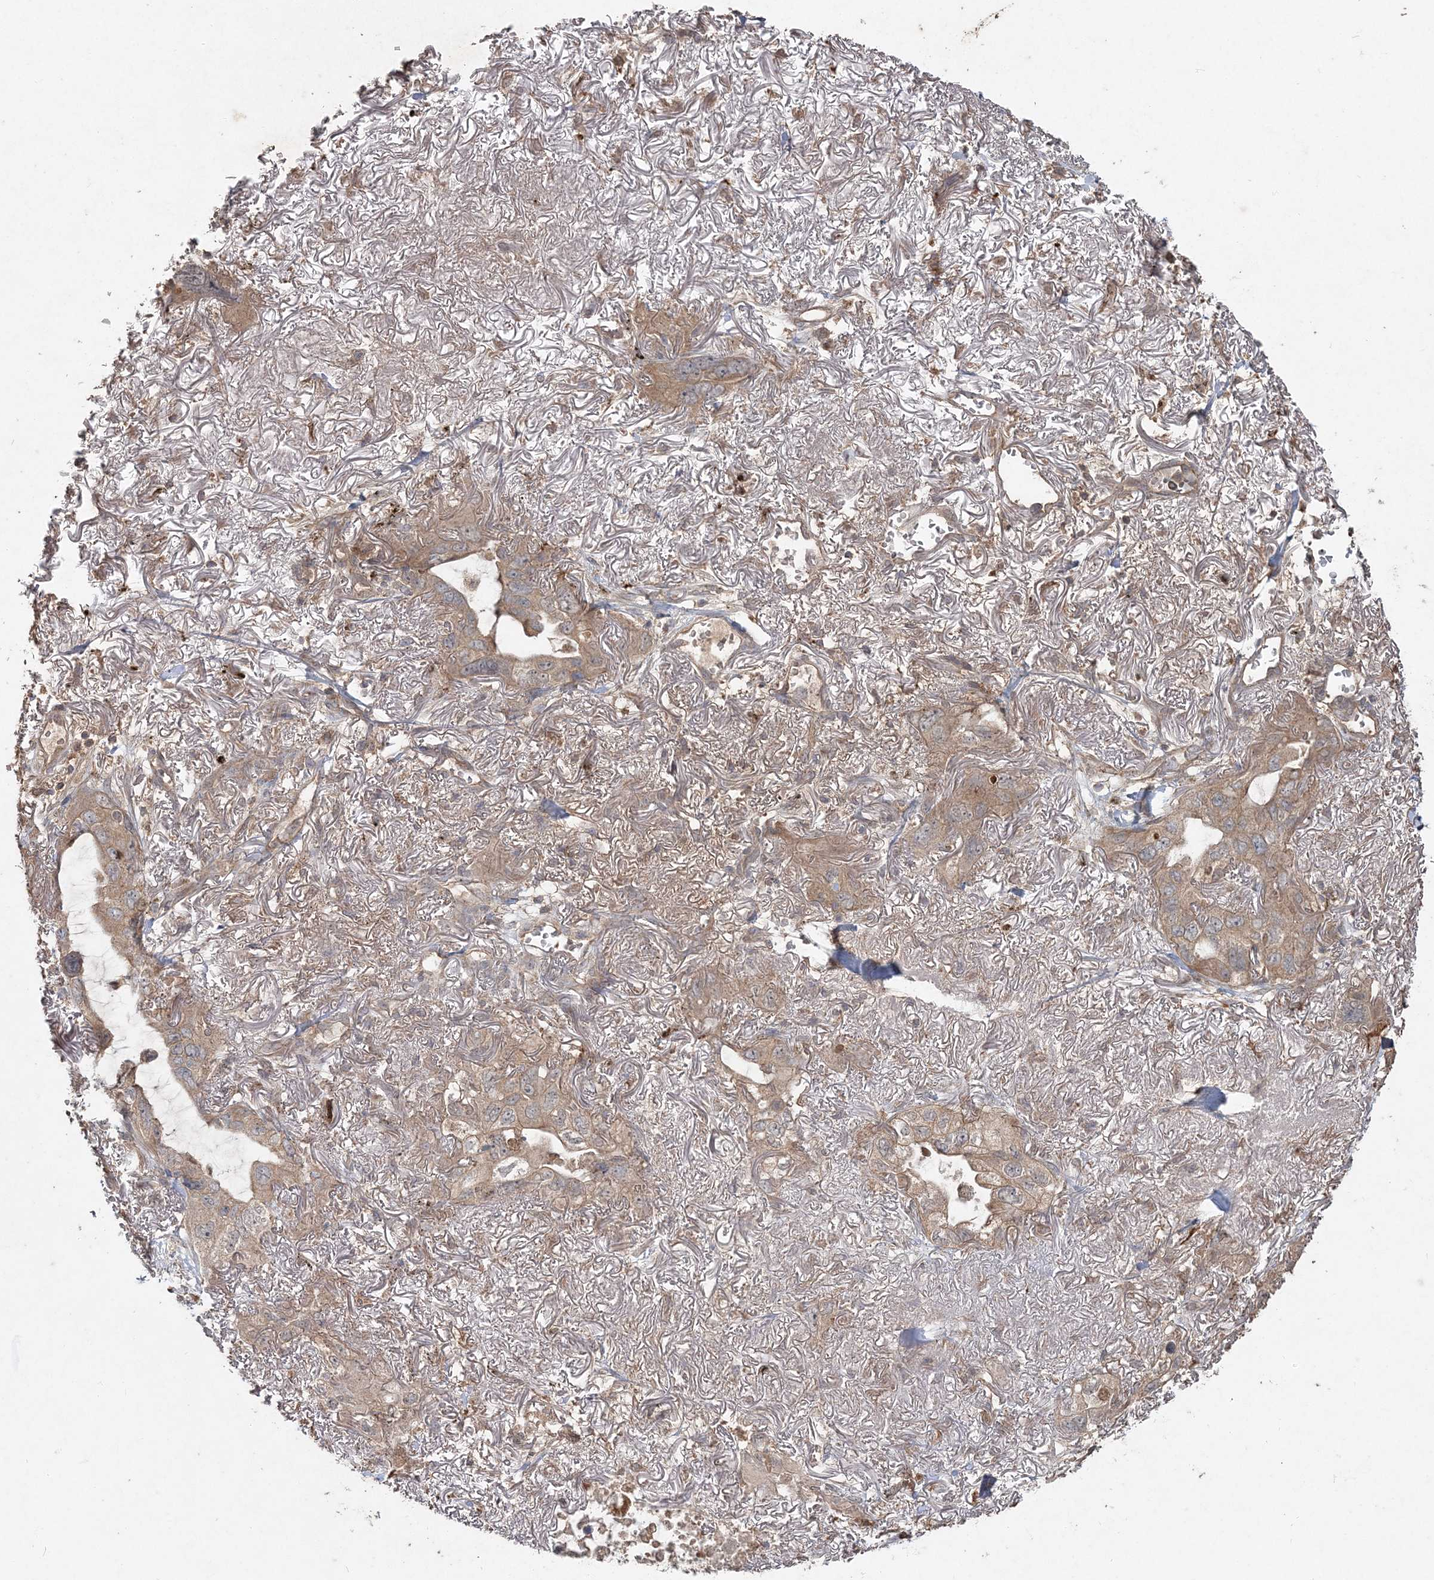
{"staining": {"intensity": "weak", "quantity": ">75%", "location": "cytoplasmic/membranous"}, "tissue": "lung cancer", "cell_type": "Tumor cells", "image_type": "cancer", "snomed": [{"axis": "morphology", "description": "Squamous cell carcinoma, NOS"}, {"axis": "topography", "description": "Lung"}], "caption": "A micrograph showing weak cytoplasmic/membranous expression in approximately >75% of tumor cells in lung cancer, as visualized by brown immunohistochemical staining.", "gene": "SPRY1", "patient": {"sex": "female", "age": 73}}